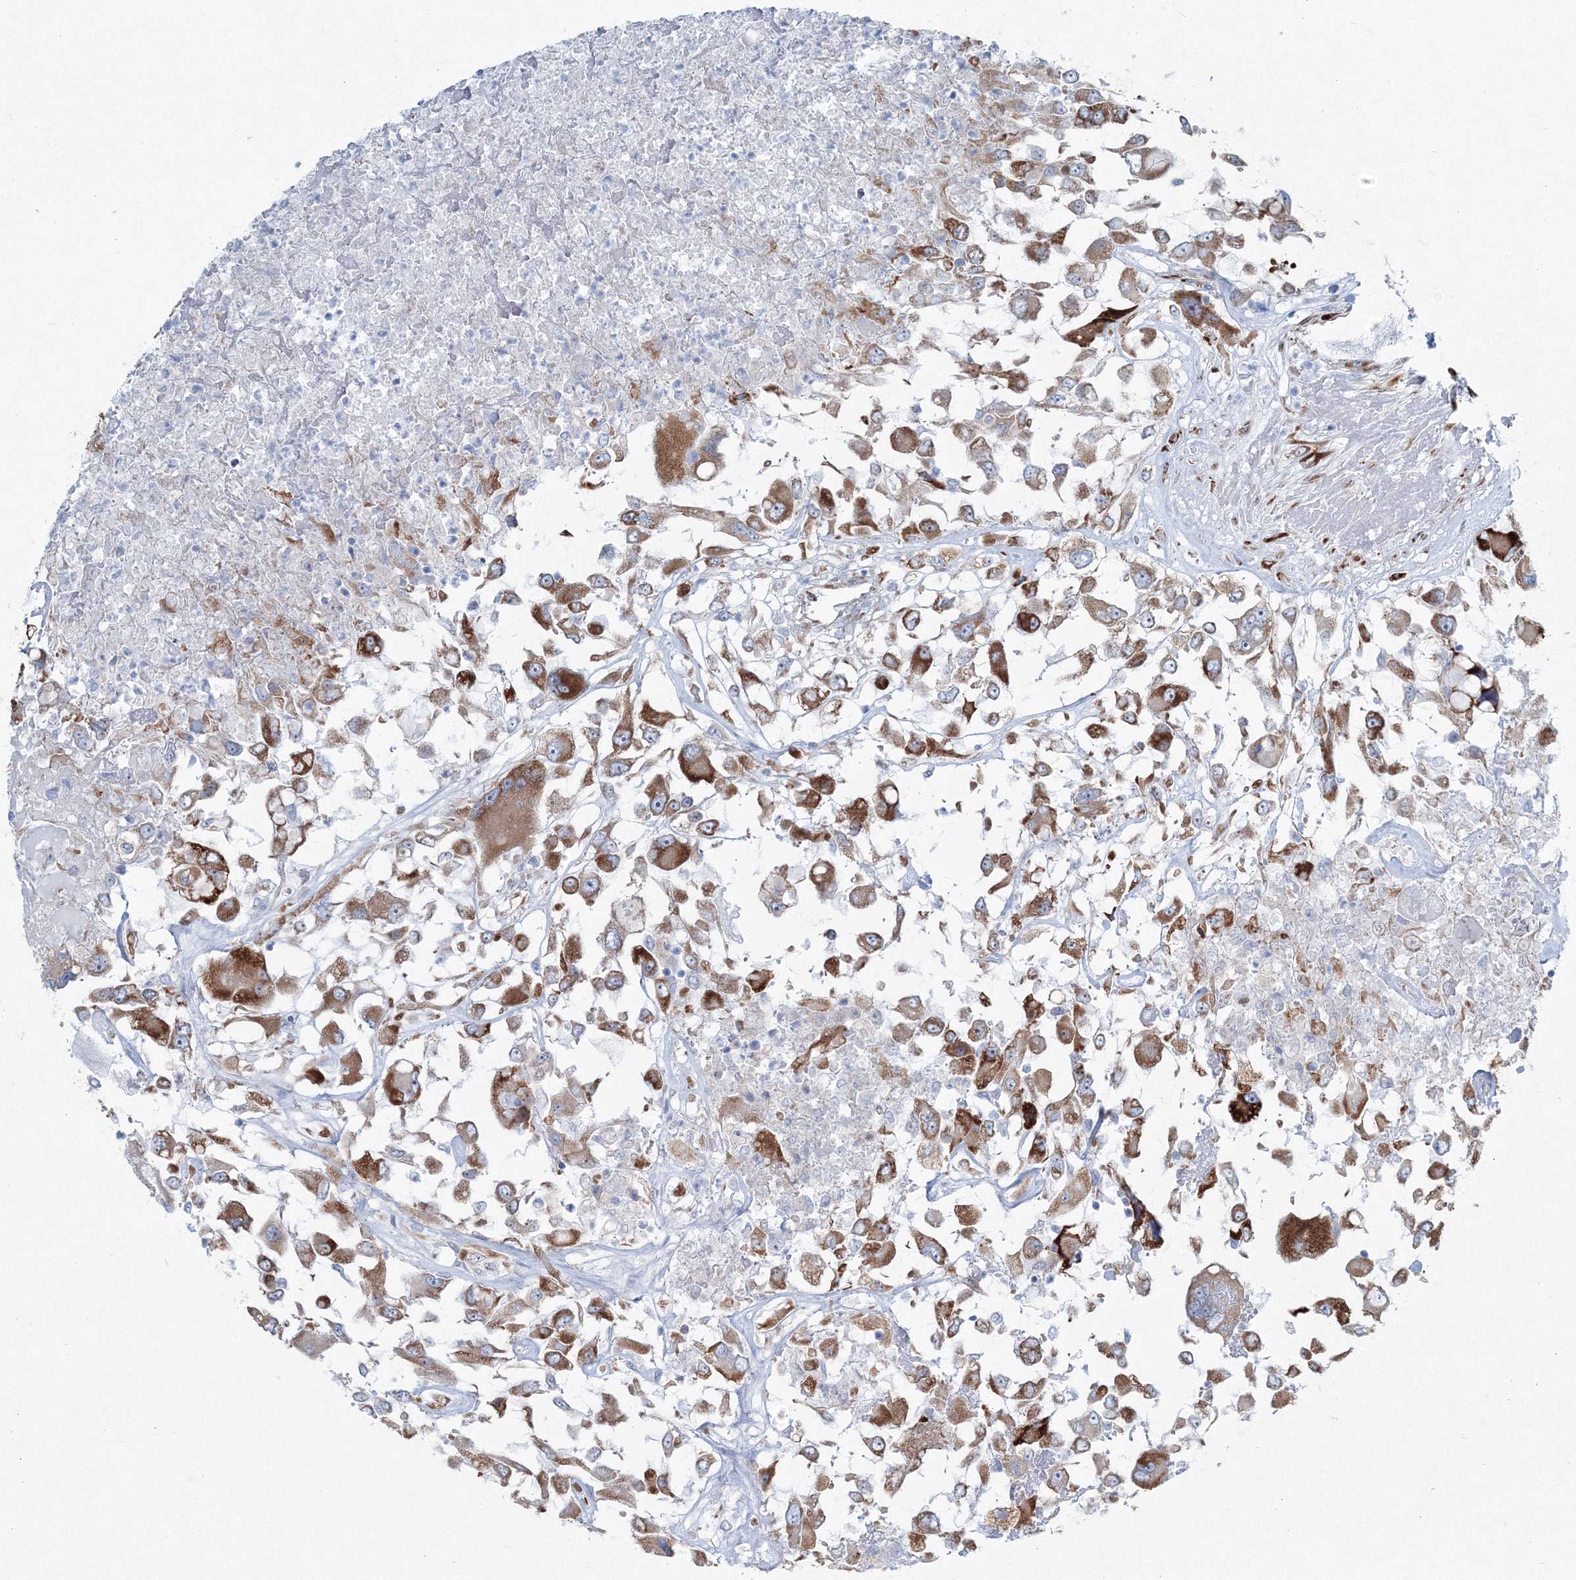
{"staining": {"intensity": "moderate", "quantity": ">75%", "location": "cytoplasmic/membranous"}, "tissue": "renal cancer", "cell_type": "Tumor cells", "image_type": "cancer", "snomed": [{"axis": "morphology", "description": "Adenocarcinoma, NOS"}, {"axis": "topography", "description": "Kidney"}], "caption": "Renal cancer stained with IHC shows moderate cytoplasmic/membranous positivity in approximately >75% of tumor cells.", "gene": "RCN1", "patient": {"sex": "female", "age": 52}}